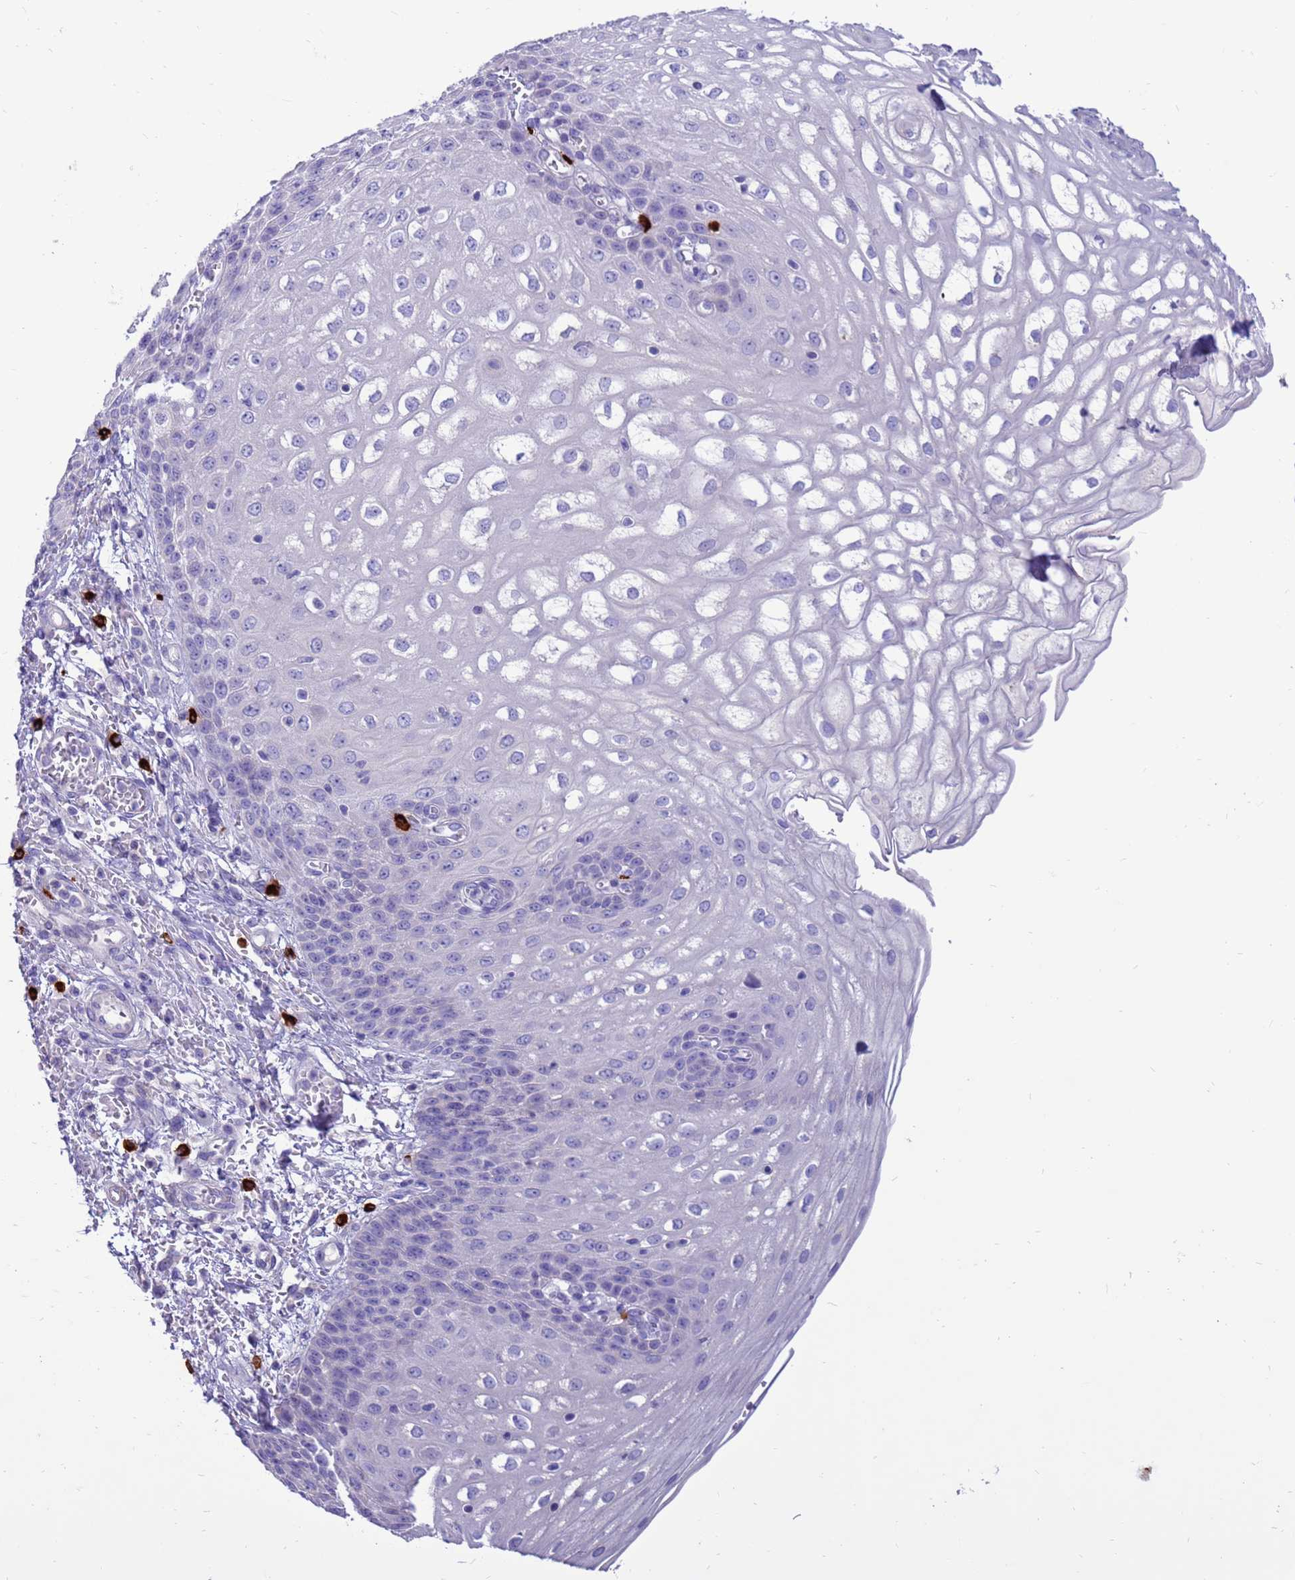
{"staining": {"intensity": "negative", "quantity": "none", "location": "none"}, "tissue": "esophagus", "cell_type": "Squamous epithelial cells", "image_type": "normal", "snomed": [{"axis": "morphology", "description": "Normal tissue, NOS"}, {"axis": "topography", "description": "Esophagus"}], "caption": "The immunohistochemistry histopathology image has no significant expression in squamous epithelial cells of esophagus. Nuclei are stained in blue.", "gene": "PDE10A", "patient": {"sex": "male", "age": 81}}